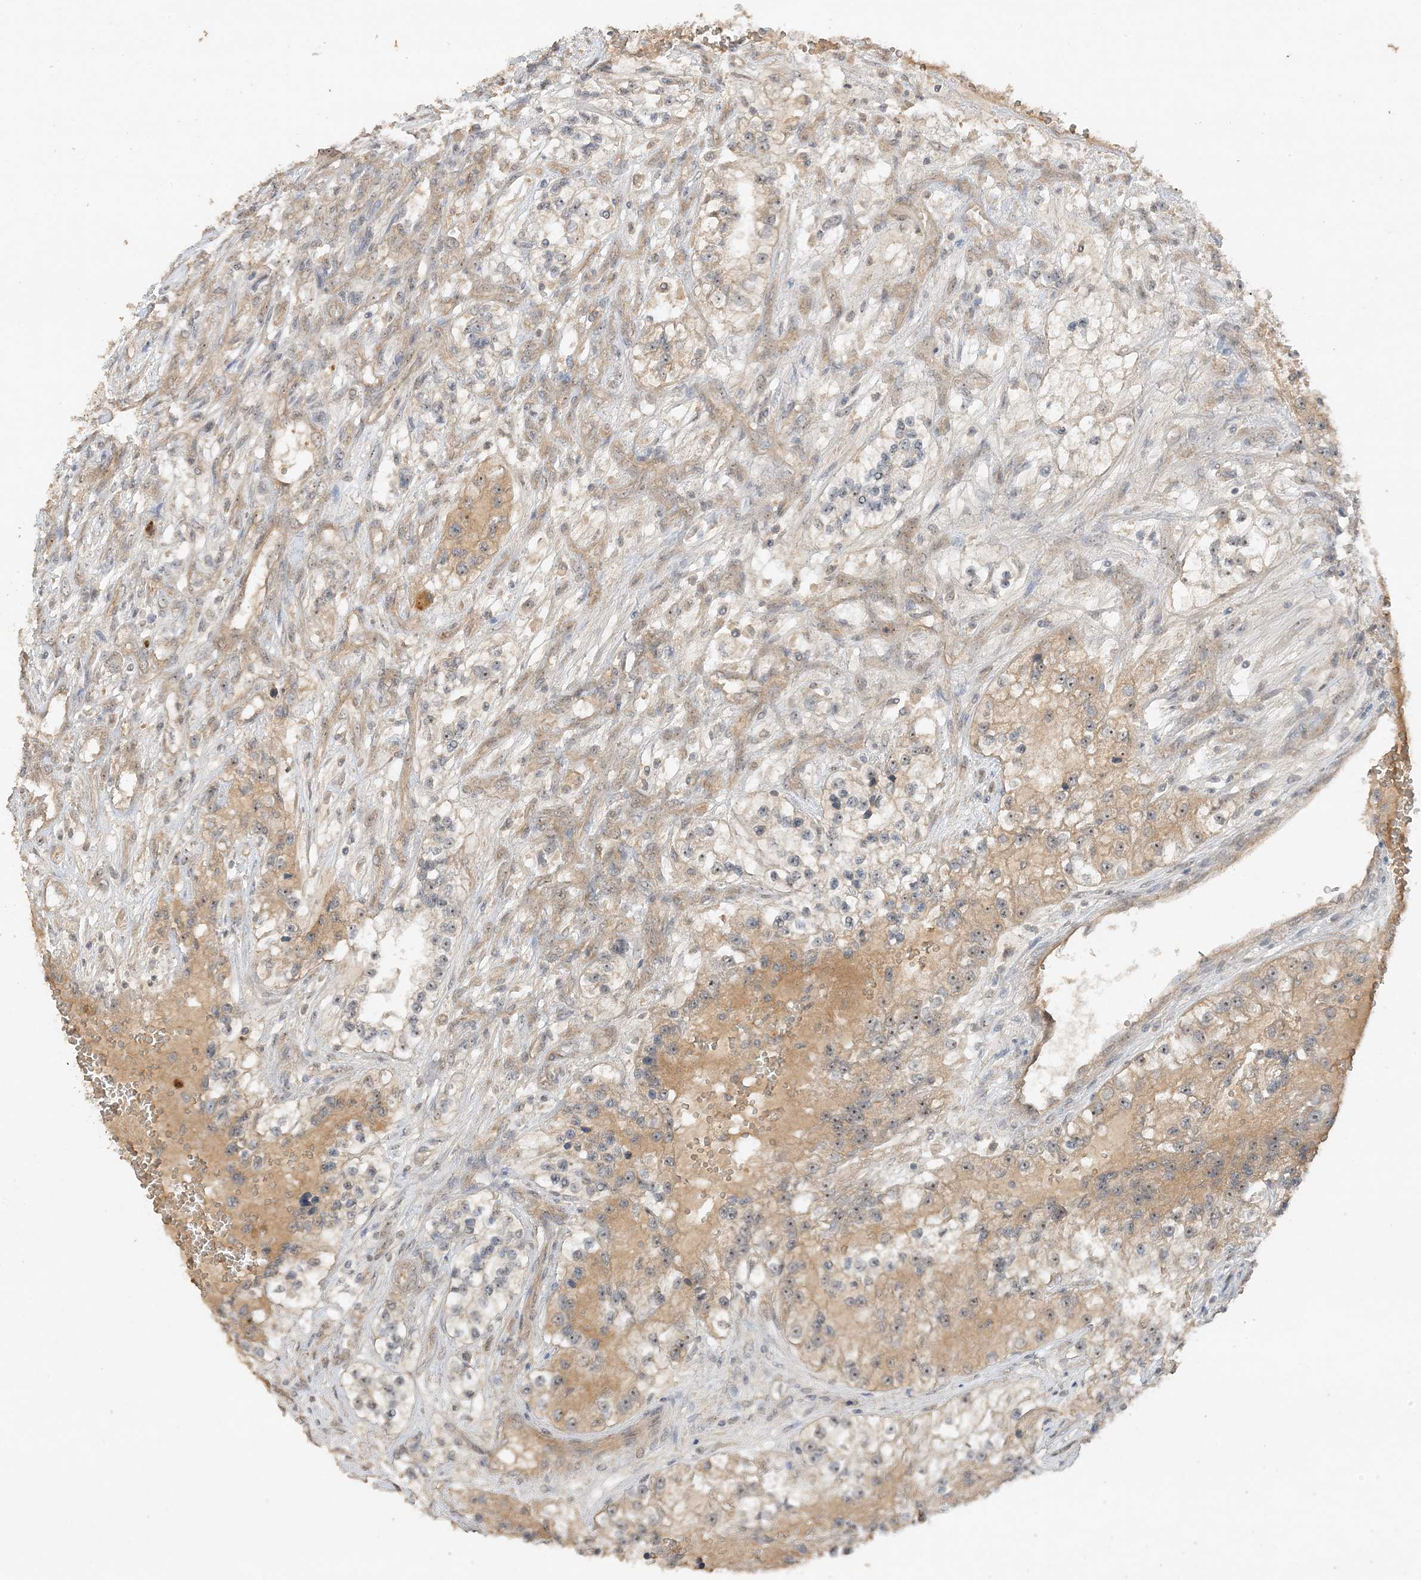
{"staining": {"intensity": "moderate", "quantity": "25%-75%", "location": "cytoplasmic/membranous,nuclear"}, "tissue": "renal cancer", "cell_type": "Tumor cells", "image_type": "cancer", "snomed": [{"axis": "morphology", "description": "Adenocarcinoma, NOS"}, {"axis": "topography", "description": "Kidney"}], "caption": "Immunohistochemistry of human renal adenocarcinoma demonstrates medium levels of moderate cytoplasmic/membranous and nuclear staining in approximately 25%-75% of tumor cells. (DAB IHC with brightfield microscopy, high magnification).", "gene": "DDX18", "patient": {"sex": "female", "age": 57}}